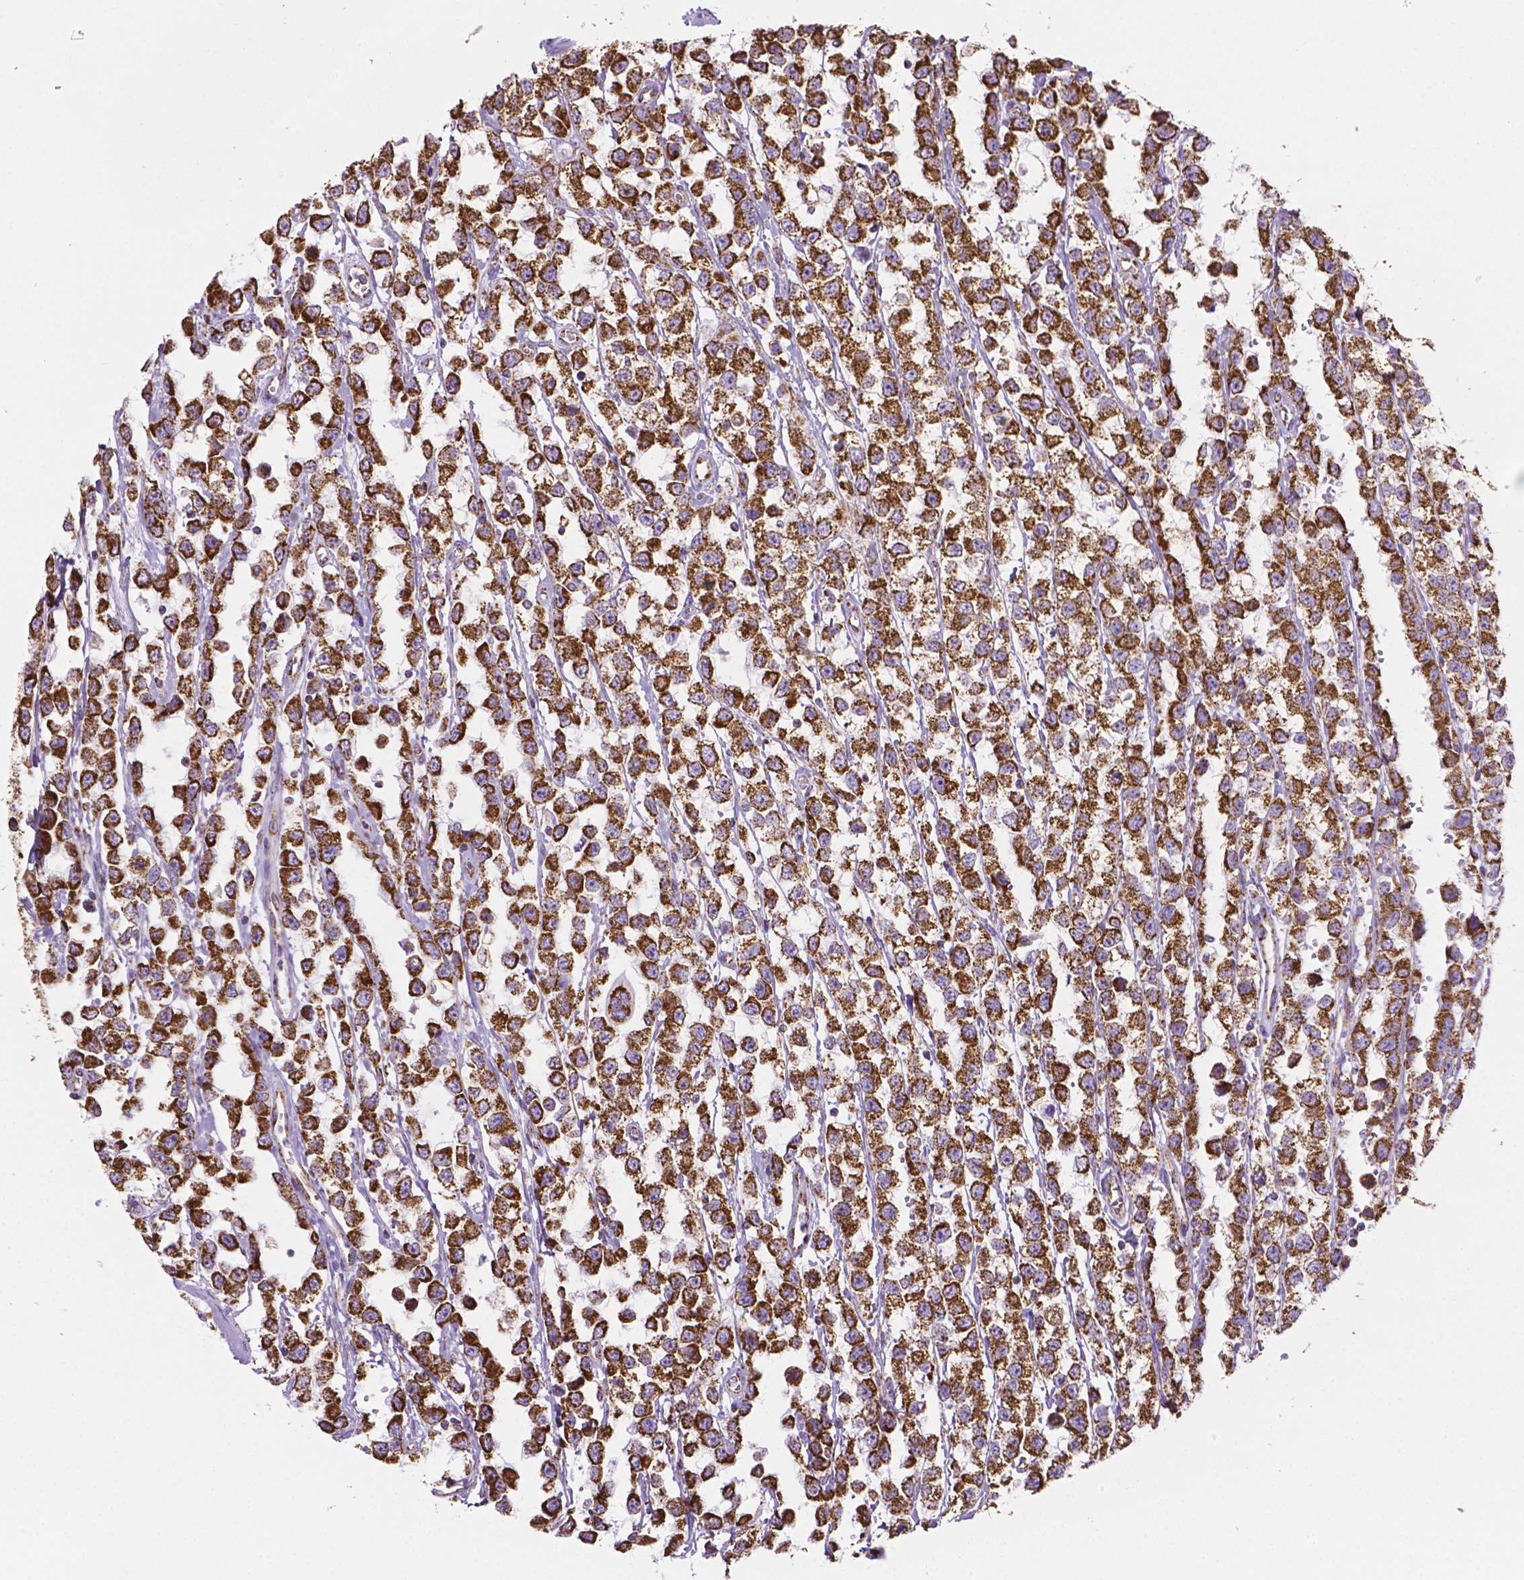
{"staining": {"intensity": "strong", "quantity": ">75%", "location": "cytoplasmic/membranous"}, "tissue": "testis cancer", "cell_type": "Tumor cells", "image_type": "cancer", "snomed": [{"axis": "morphology", "description": "Seminoma, NOS"}, {"axis": "topography", "description": "Testis"}], "caption": "Protein analysis of testis cancer tissue demonstrates strong cytoplasmic/membranous expression in about >75% of tumor cells.", "gene": "RMDN3", "patient": {"sex": "male", "age": 34}}